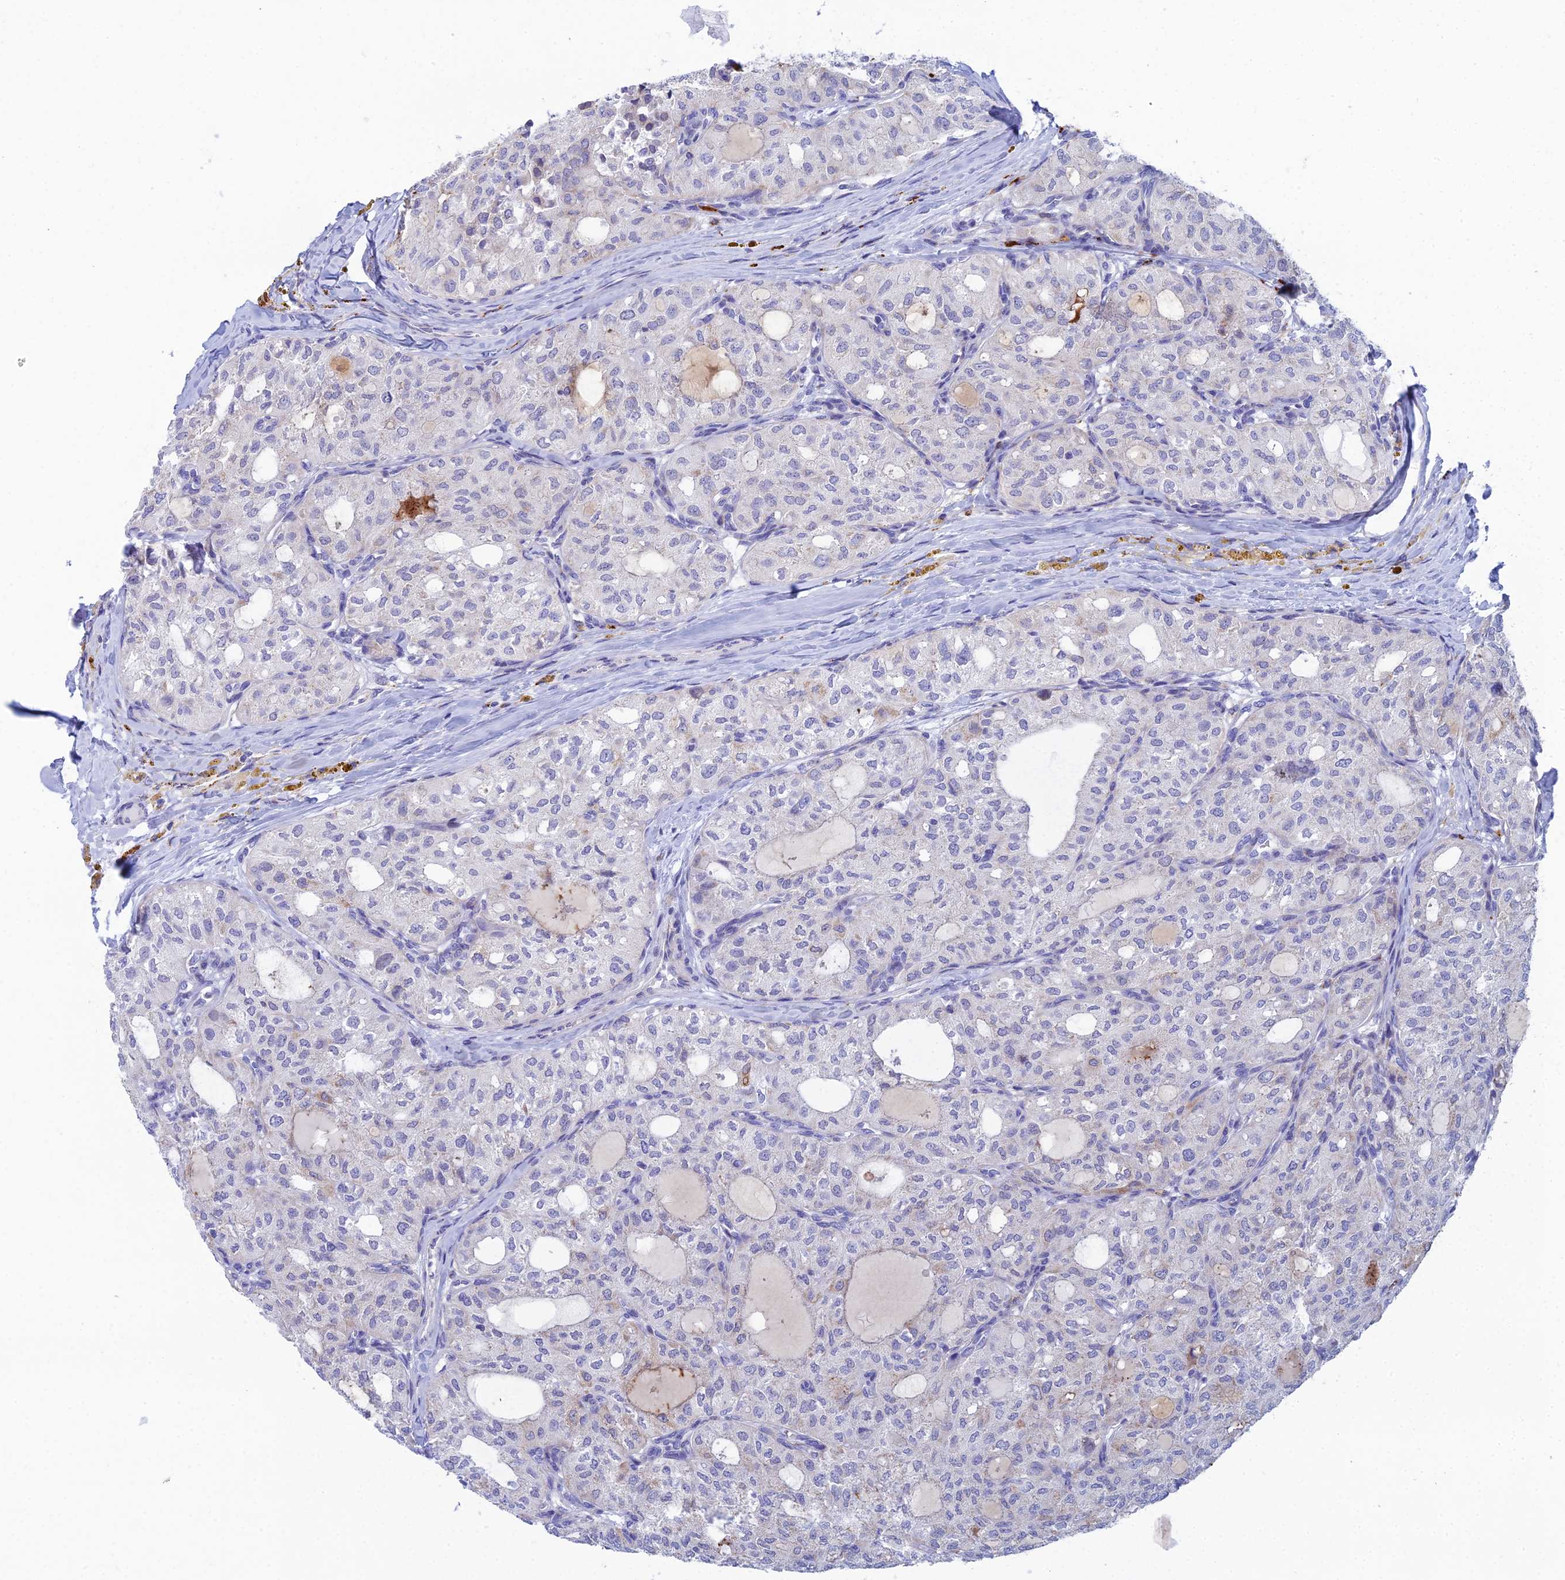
{"staining": {"intensity": "negative", "quantity": "none", "location": "none"}, "tissue": "thyroid cancer", "cell_type": "Tumor cells", "image_type": "cancer", "snomed": [{"axis": "morphology", "description": "Follicular adenoma carcinoma, NOS"}, {"axis": "topography", "description": "Thyroid gland"}], "caption": "This is an immunohistochemistry histopathology image of human thyroid cancer. There is no positivity in tumor cells.", "gene": "CFAP210", "patient": {"sex": "male", "age": 75}}